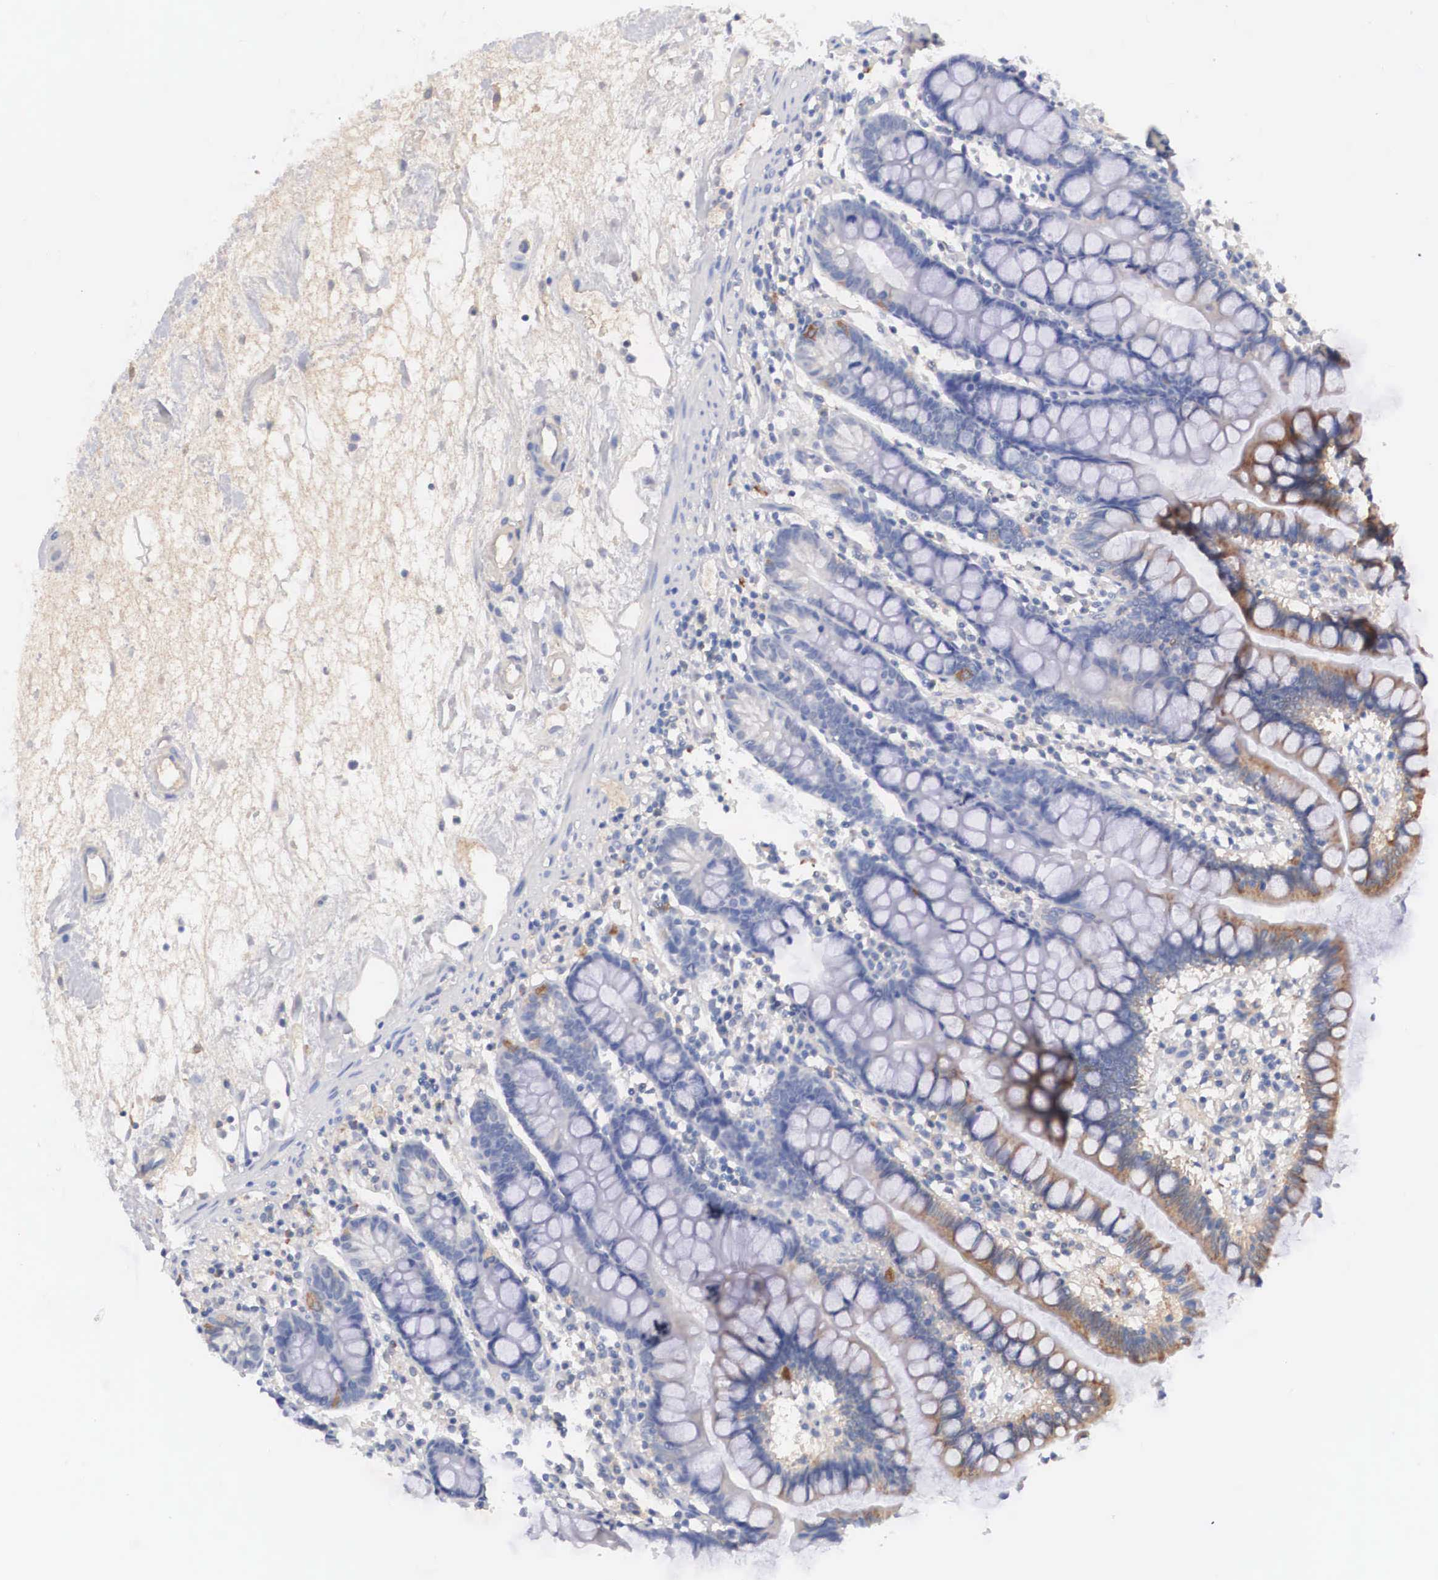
{"staining": {"intensity": "moderate", "quantity": "25%-75%", "location": "cytoplasmic/membranous"}, "tissue": "small intestine", "cell_type": "Glandular cells", "image_type": "normal", "snomed": [{"axis": "morphology", "description": "Normal tissue, NOS"}, {"axis": "topography", "description": "Small intestine"}], "caption": "Immunohistochemical staining of benign small intestine exhibits 25%-75% levels of moderate cytoplasmic/membranous protein staining in about 25%-75% of glandular cells.", "gene": "ABHD4", "patient": {"sex": "female", "age": 51}}